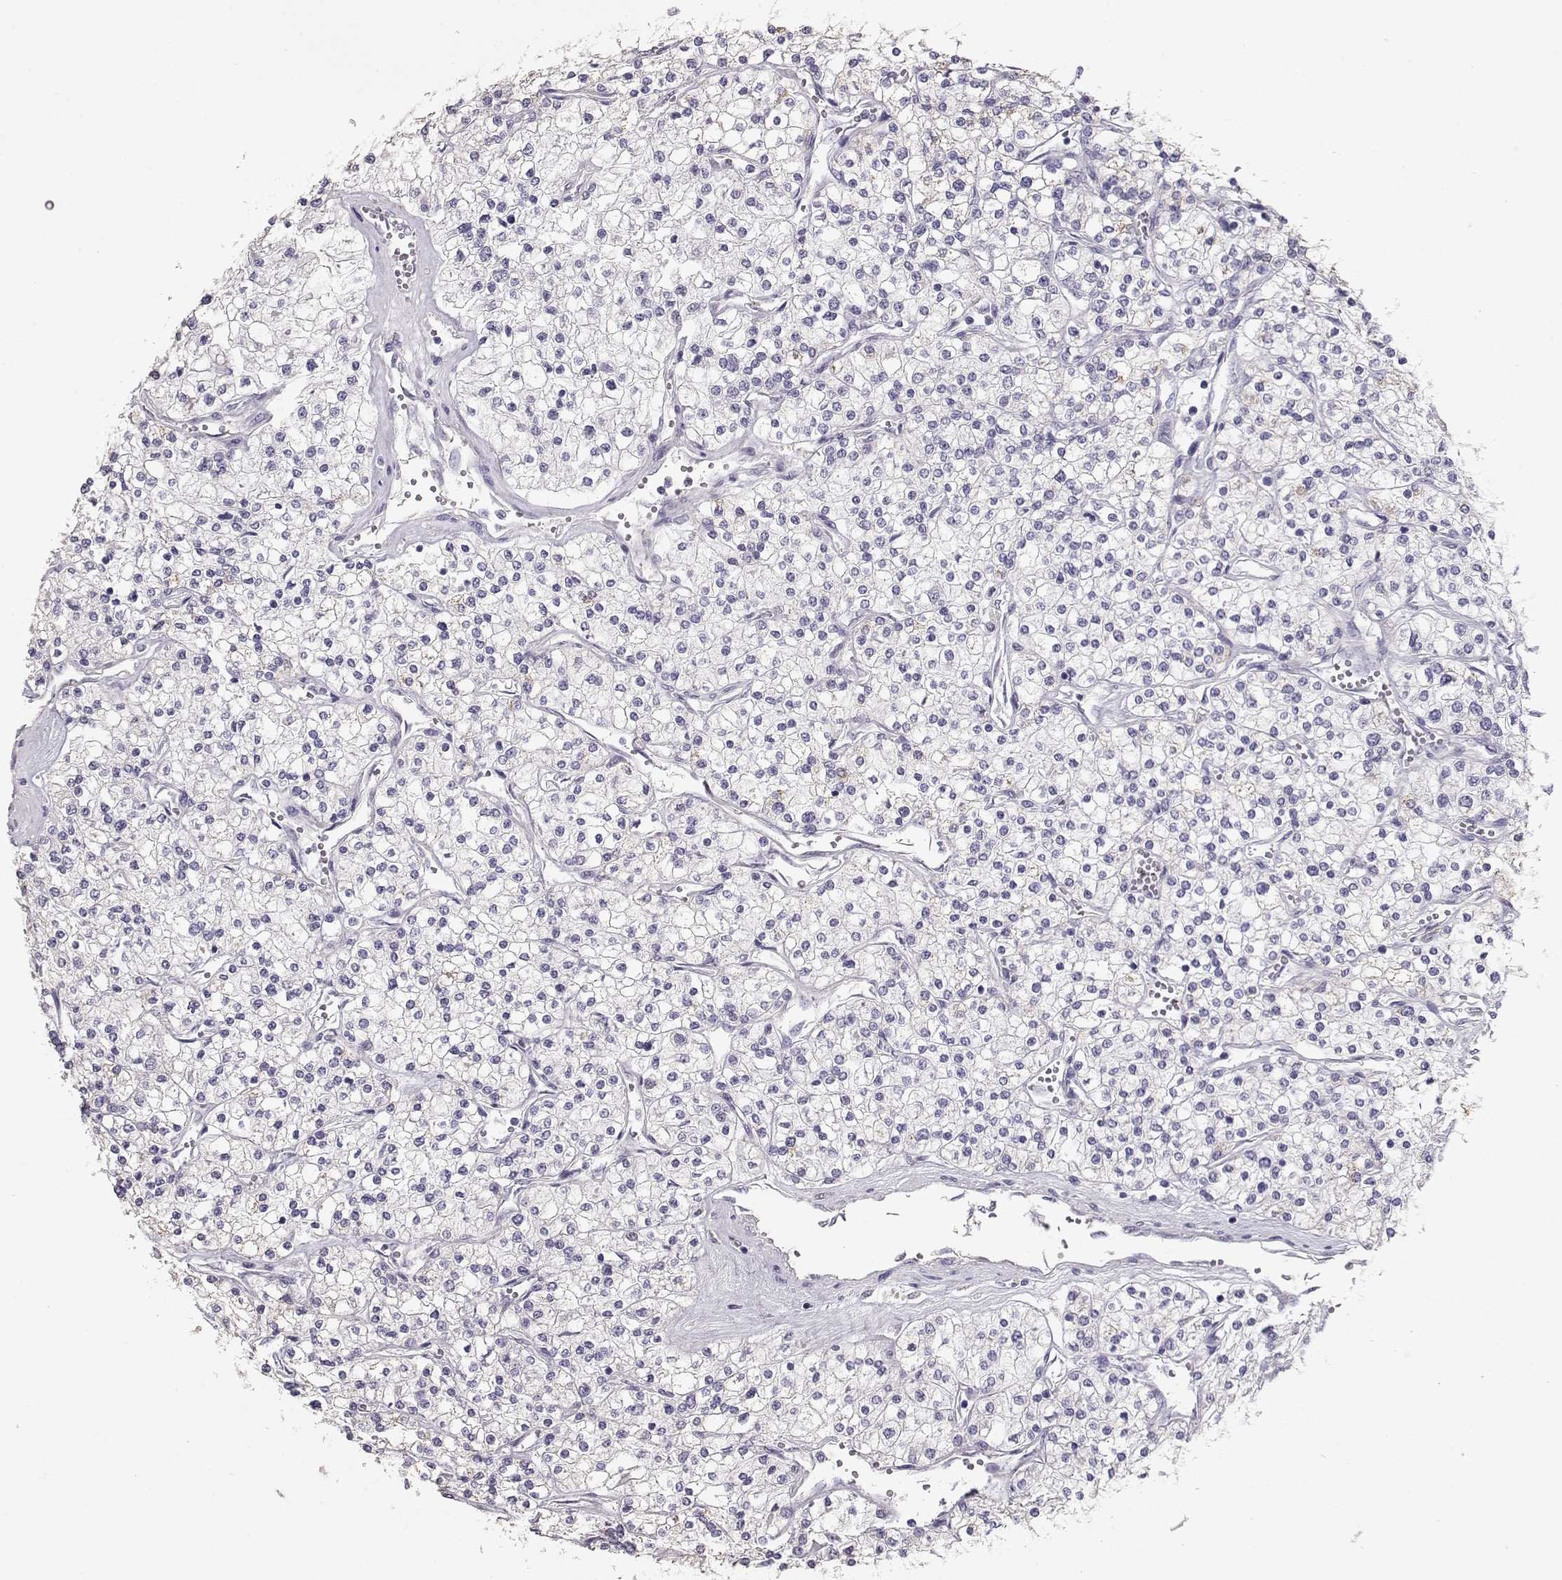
{"staining": {"intensity": "negative", "quantity": "none", "location": "none"}, "tissue": "renal cancer", "cell_type": "Tumor cells", "image_type": "cancer", "snomed": [{"axis": "morphology", "description": "Adenocarcinoma, NOS"}, {"axis": "topography", "description": "Kidney"}], "caption": "High magnification brightfield microscopy of renal cancer stained with DAB (3,3'-diaminobenzidine) (brown) and counterstained with hematoxylin (blue): tumor cells show no significant staining.", "gene": "SLC18A1", "patient": {"sex": "male", "age": 80}}